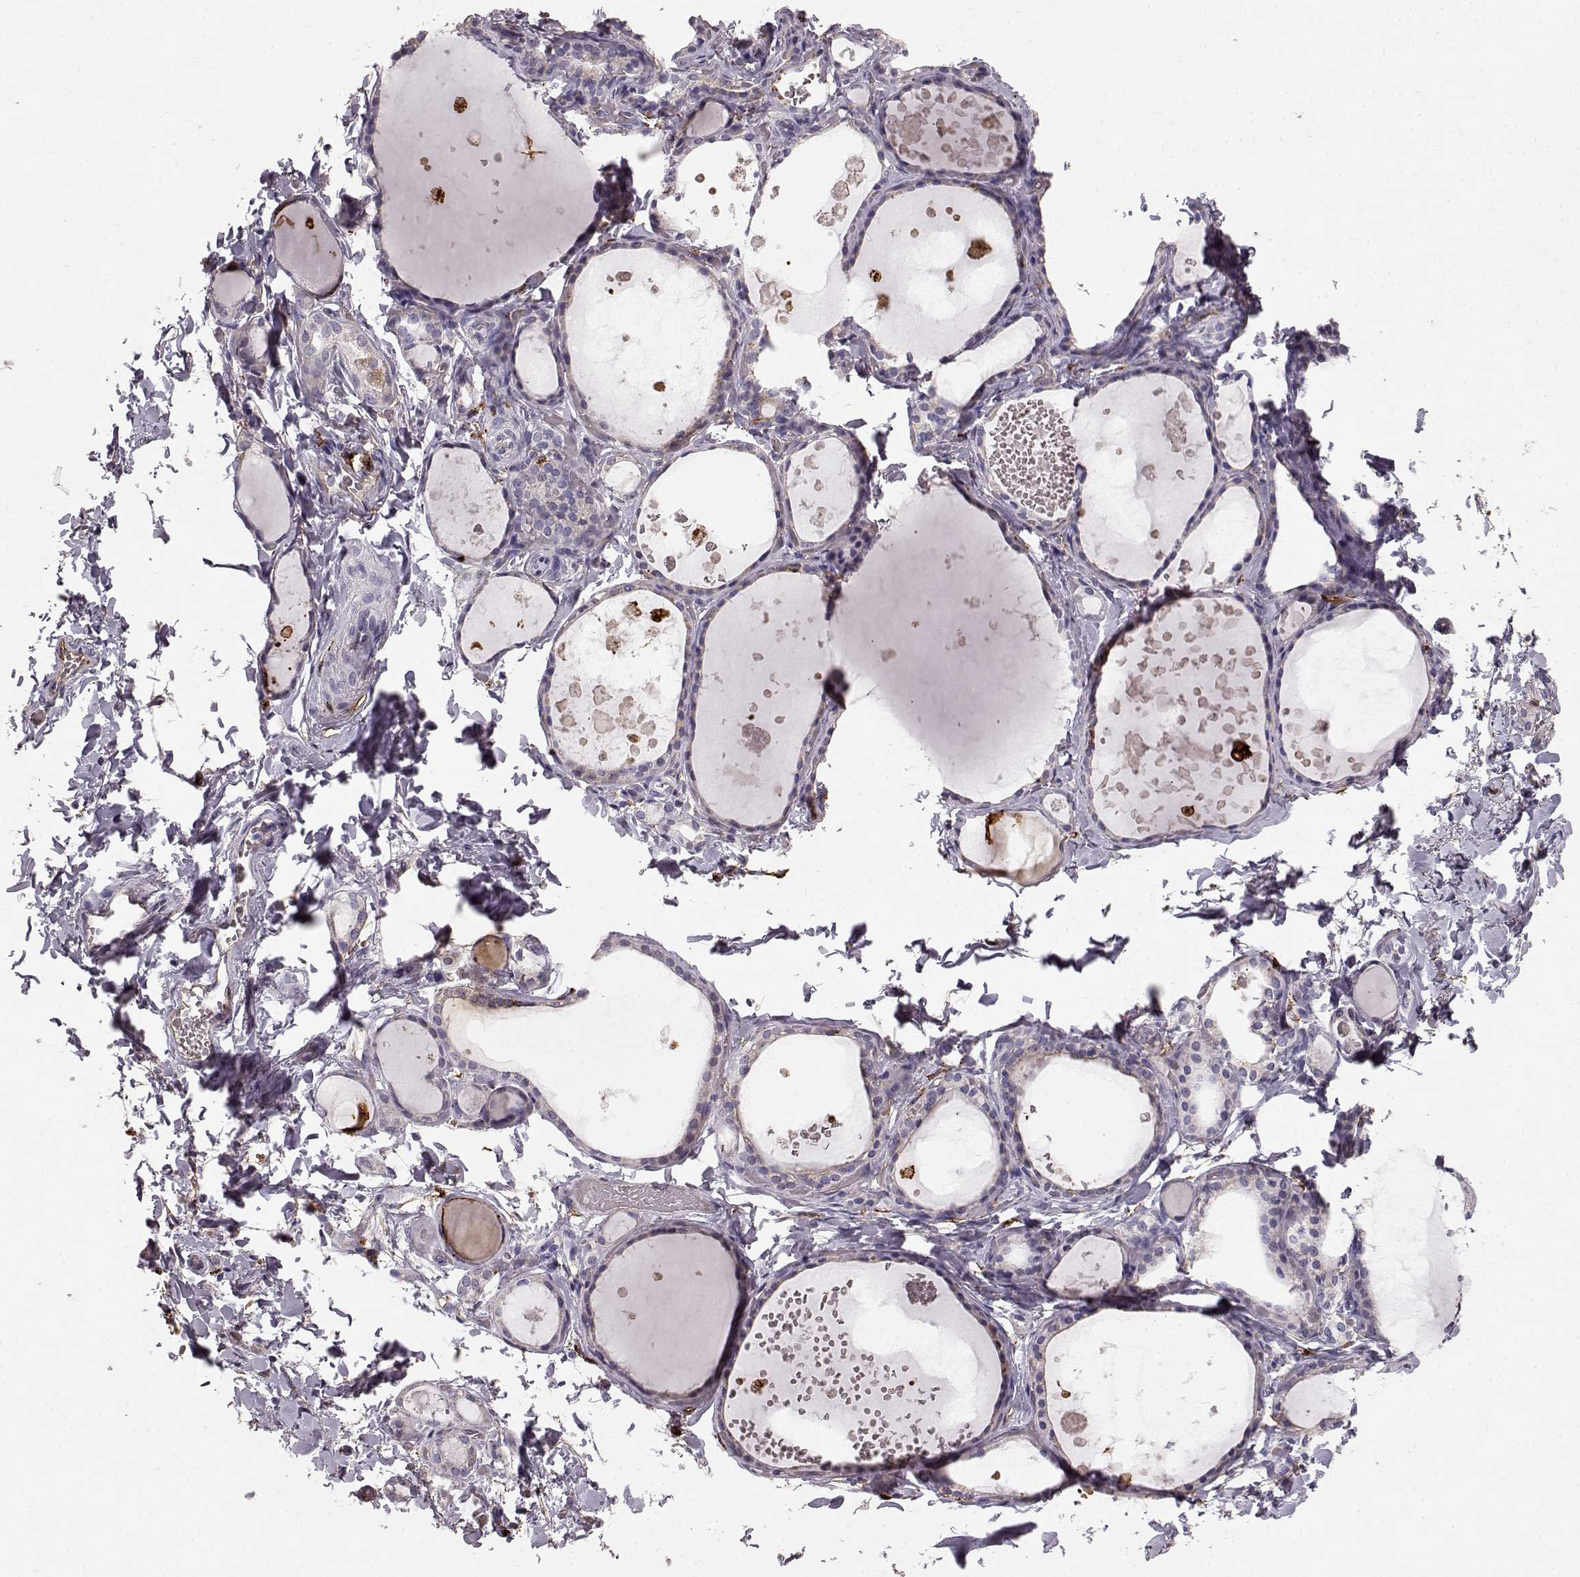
{"staining": {"intensity": "negative", "quantity": "none", "location": "none"}, "tissue": "thyroid gland", "cell_type": "Glandular cells", "image_type": "normal", "snomed": [{"axis": "morphology", "description": "Normal tissue, NOS"}, {"axis": "topography", "description": "Thyroid gland"}], "caption": "High power microscopy micrograph of an immunohistochemistry (IHC) image of unremarkable thyroid gland, revealing no significant positivity in glandular cells.", "gene": "CCNF", "patient": {"sex": "female", "age": 56}}